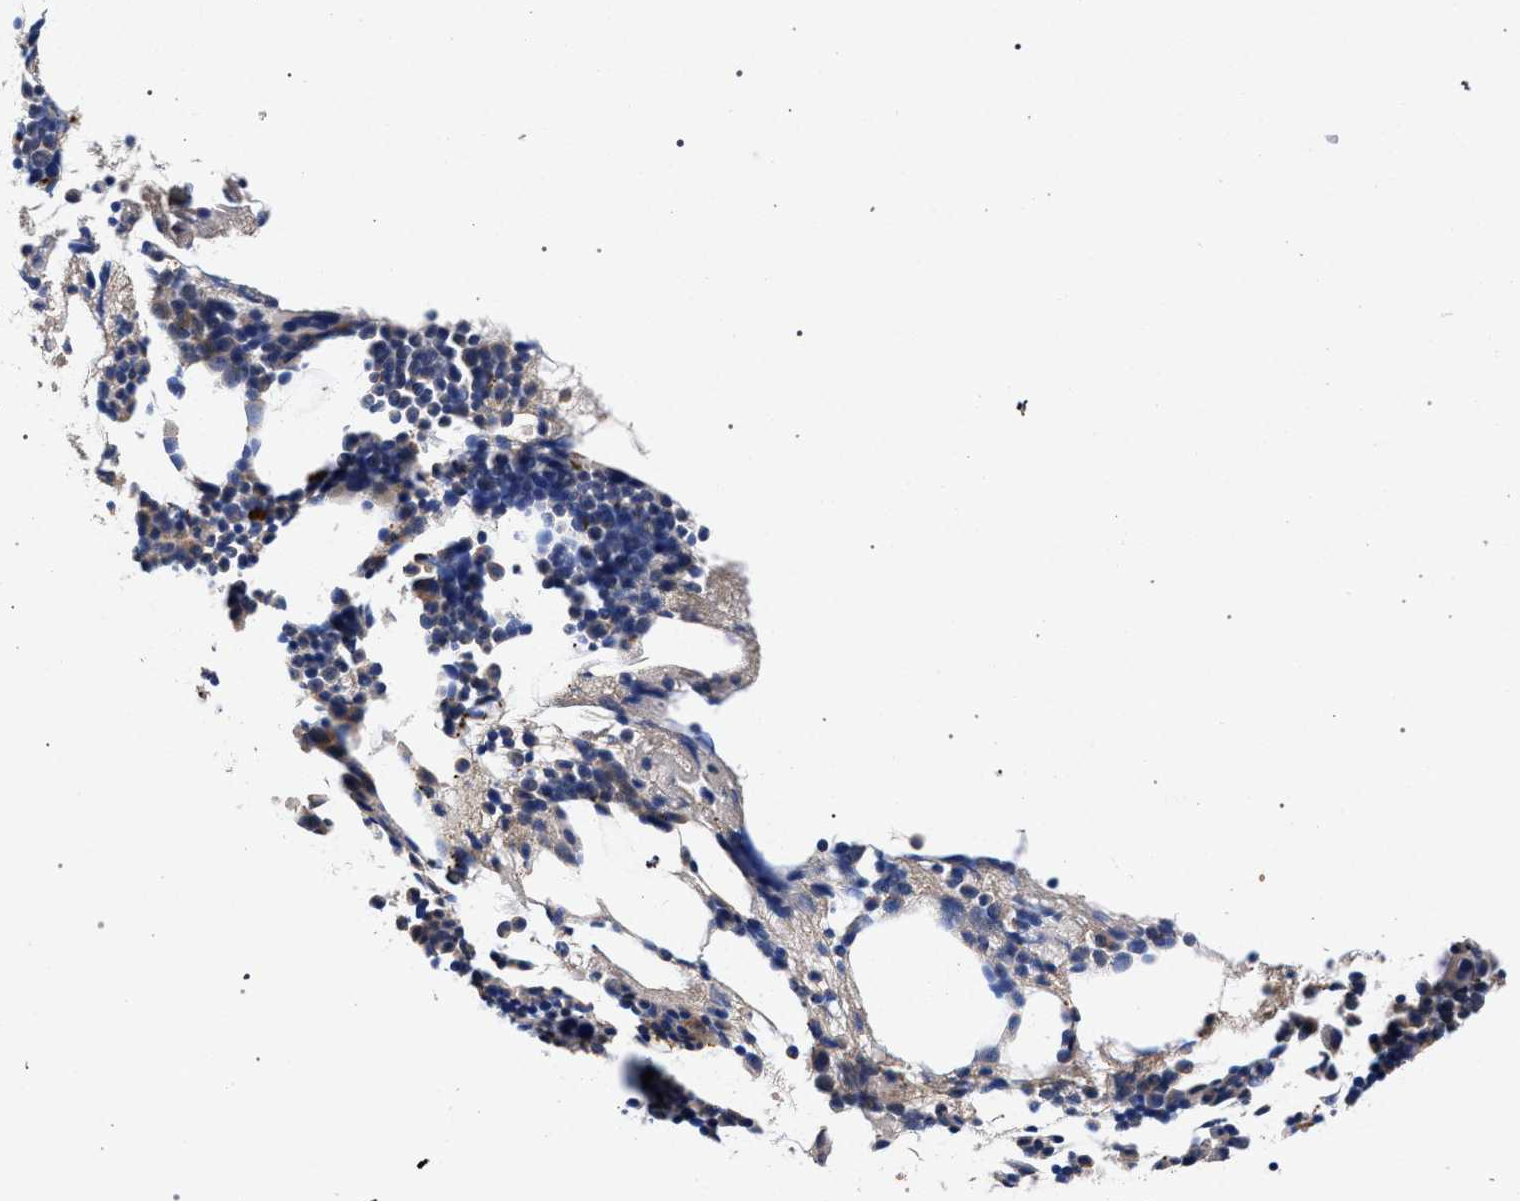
{"staining": {"intensity": "moderate", "quantity": "25%-75%", "location": "cytoplasmic/membranous"}, "tissue": "bone marrow", "cell_type": "Hematopoietic cells", "image_type": "normal", "snomed": [{"axis": "morphology", "description": "Normal tissue, NOS"}, {"axis": "morphology", "description": "Inflammation, NOS"}, {"axis": "topography", "description": "Bone marrow"}], "caption": "The immunohistochemical stain shows moderate cytoplasmic/membranous positivity in hematopoietic cells of benign bone marrow. The protein is stained brown, and the nuclei are stained in blue (DAB (3,3'-diaminobenzidine) IHC with brightfield microscopy, high magnification).", "gene": "HSD17B14", "patient": {"sex": "female", "age": 81}}